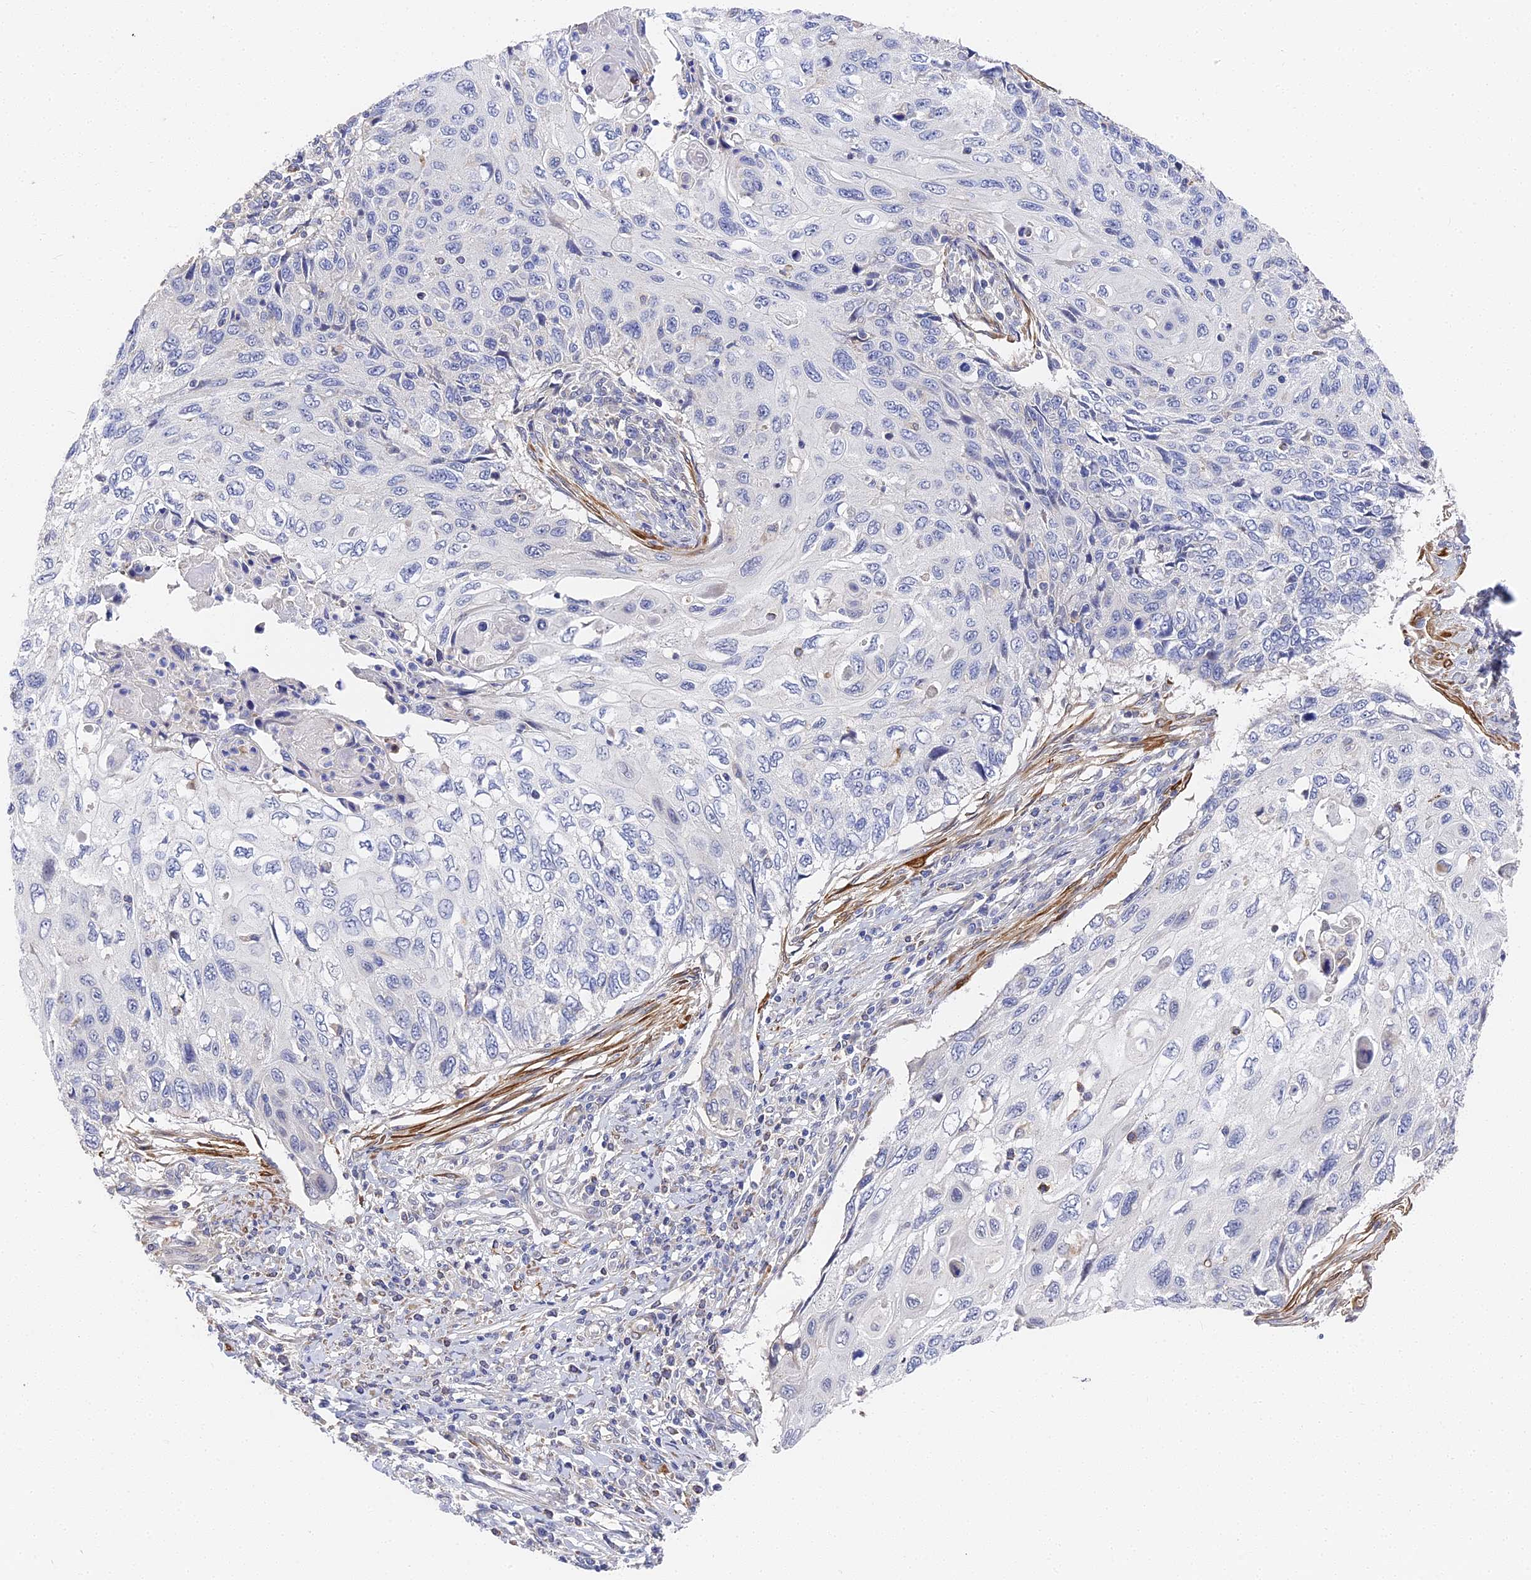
{"staining": {"intensity": "negative", "quantity": "none", "location": "none"}, "tissue": "cervical cancer", "cell_type": "Tumor cells", "image_type": "cancer", "snomed": [{"axis": "morphology", "description": "Squamous cell carcinoma, NOS"}, {"axis": "topography", "description": "Cervix"}], "caption": "Tumor cells show no significant staining in cervical cancer (squamous cell carcinoma).", "gene": "CCDC113", "patient": {"sex": "female", "age": 70}}